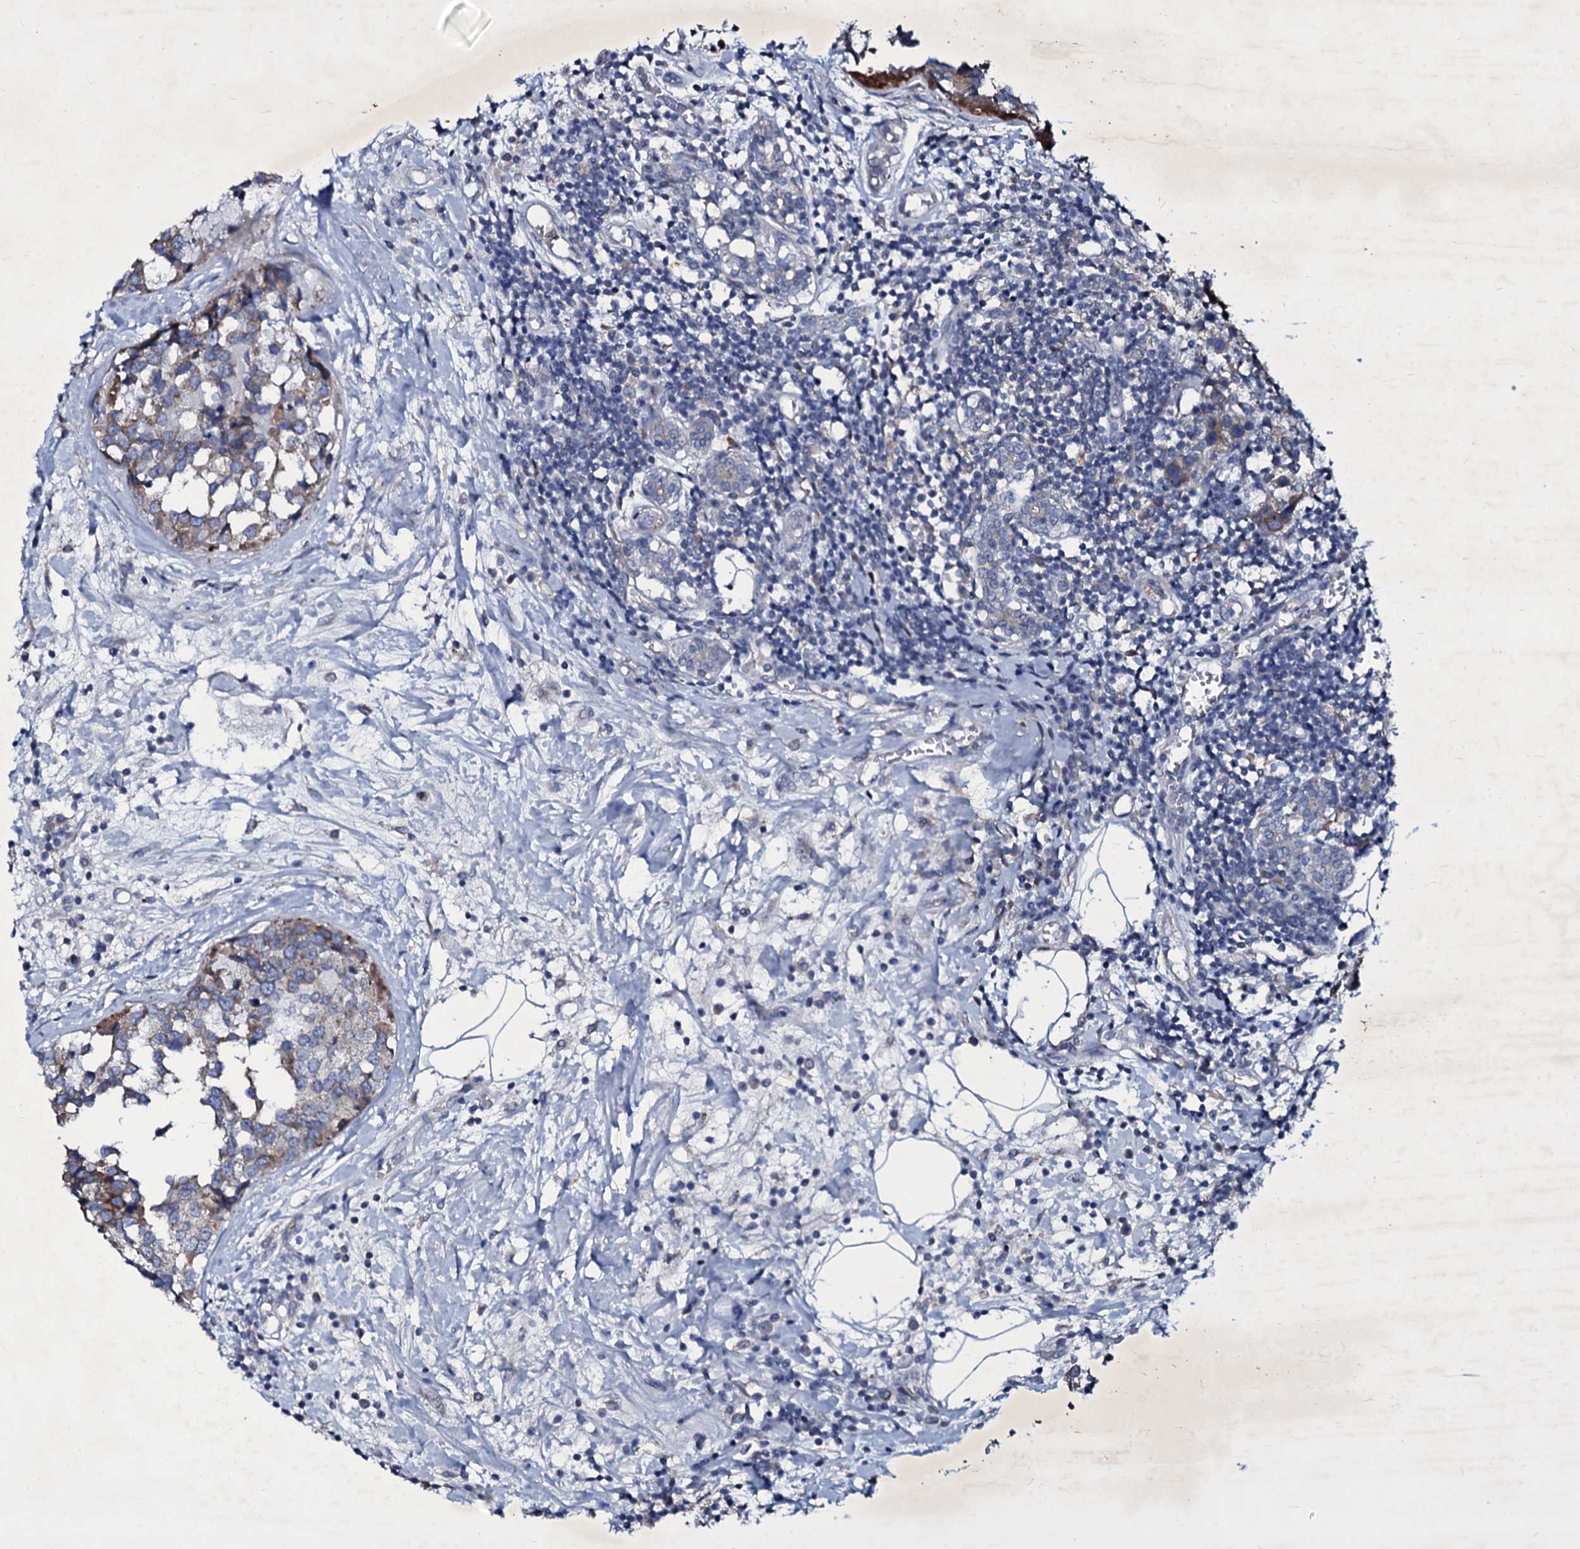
{"staining": {"intensity": "weak", "quantity": "<25%", "location": "cytoplasmic/membranous"}, "tissue": "breast cancer", "cell_type": "Tumor cells", "image_type": "cancer", "snomed": [{"axis": "morphology", "description": "Lobular carcinoma"}, {"axis": "topography", "description": "Breast"}], "caption": "This is an IHC micrograph of human breast cancer (lobular carcinoma). There is no positivity in tumor cells.", "gene": "SELENOT", "patient": {"sex": "female", "age": 59}}